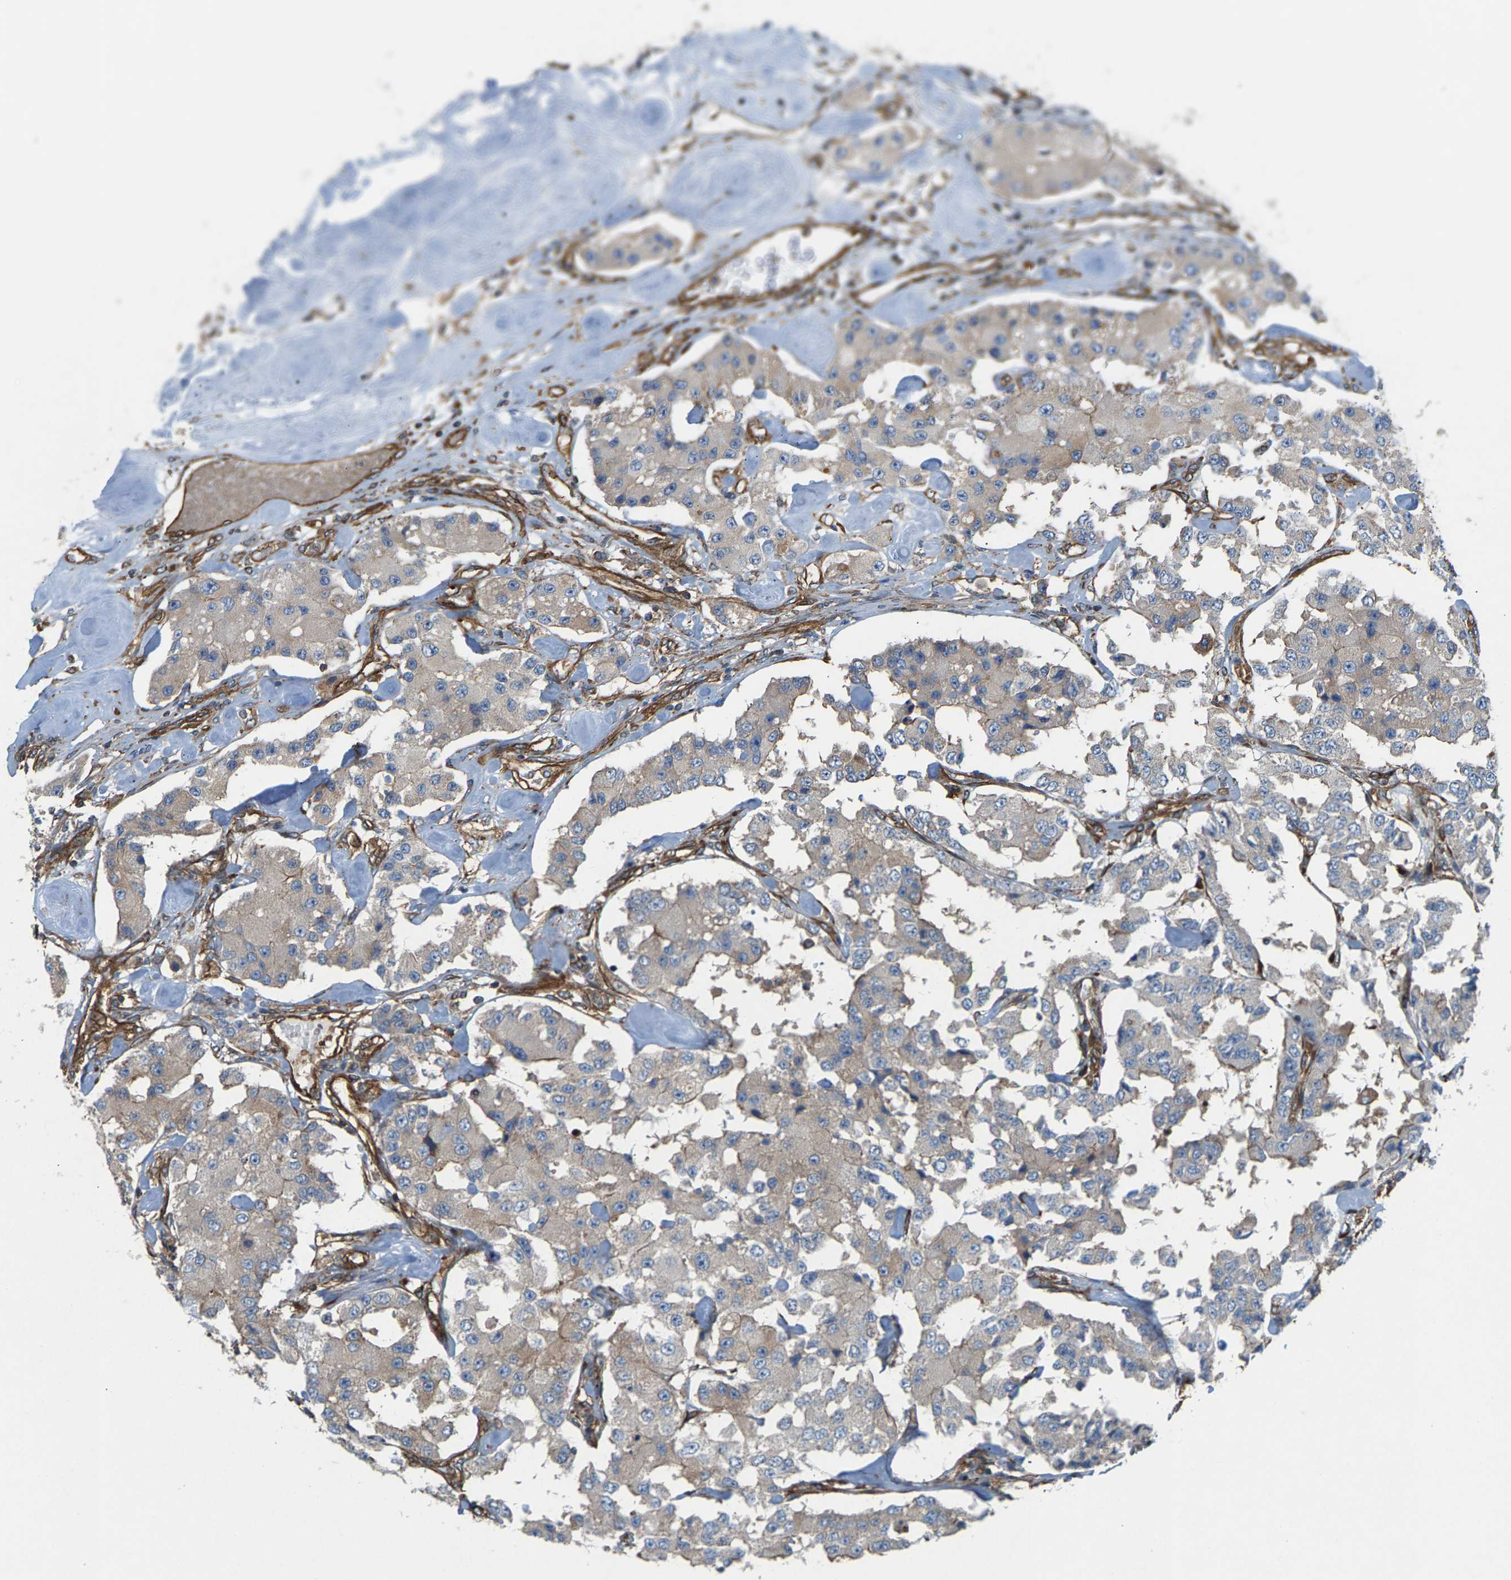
{"staining": {"intensity": "weak", "quantity": "25%-75%", "location": "cytoplasmic/membranous"}, "tissue": "carcinoid", "cell_type": "Tumor cells", "image_type": "cancer", "snomed": [{"axis": "morphology", "description": "Carcinoid, malignant, NOS"}, {"axis": "topography", "description": "Pancreas"}], "caption": "Immunohistochemistry photomicrograph of neoplastic tissue: carcinoid stained using IHC displays low levels of weak protein expression localized specifically in the cytoplasmic/membranous of tumor cells, appearing as a cytoplasmic/membranous brown color.", "gene": "PDCL", "patient": {"sex": "male", "age": 41}}